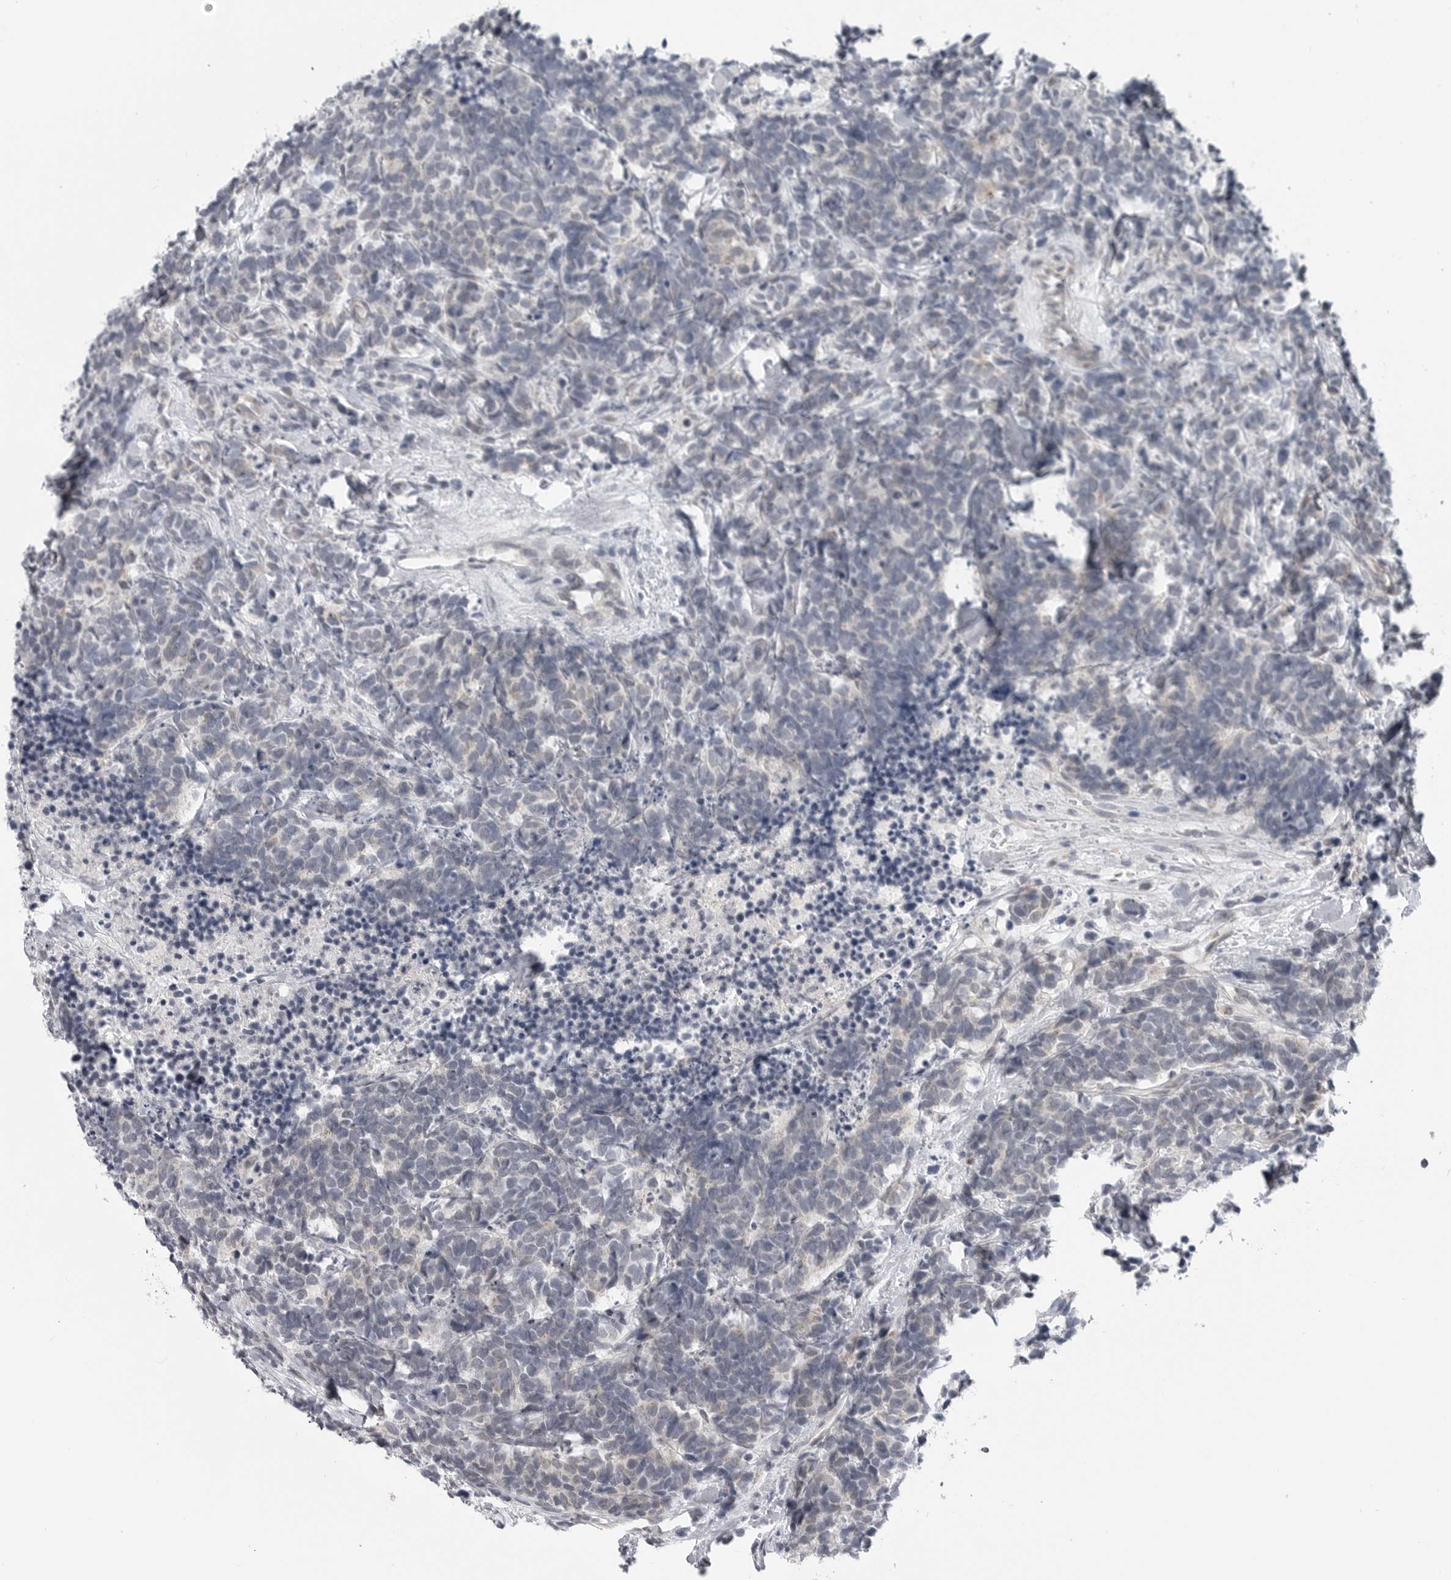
{"staining": {"intensity": "negative", "quantity": "none", "location": "none"}, "tissue": "carcinoid", "cell_type": "Tumor cells", "image_type": "cancer", "snomed": [{"axis": "morphology", "description": "Carcinoma, NOS"}, {"axis": "morphology", "description": "Carcinoid, malignant, NOS"}, {"axis": "topography", "description": "Urinary bladder"}], "caption": "There is no significant expression in tumor cells of malignant carcinoid.", "gene": "LRRC45", "patient": {"sex": "male", "age": 57}}